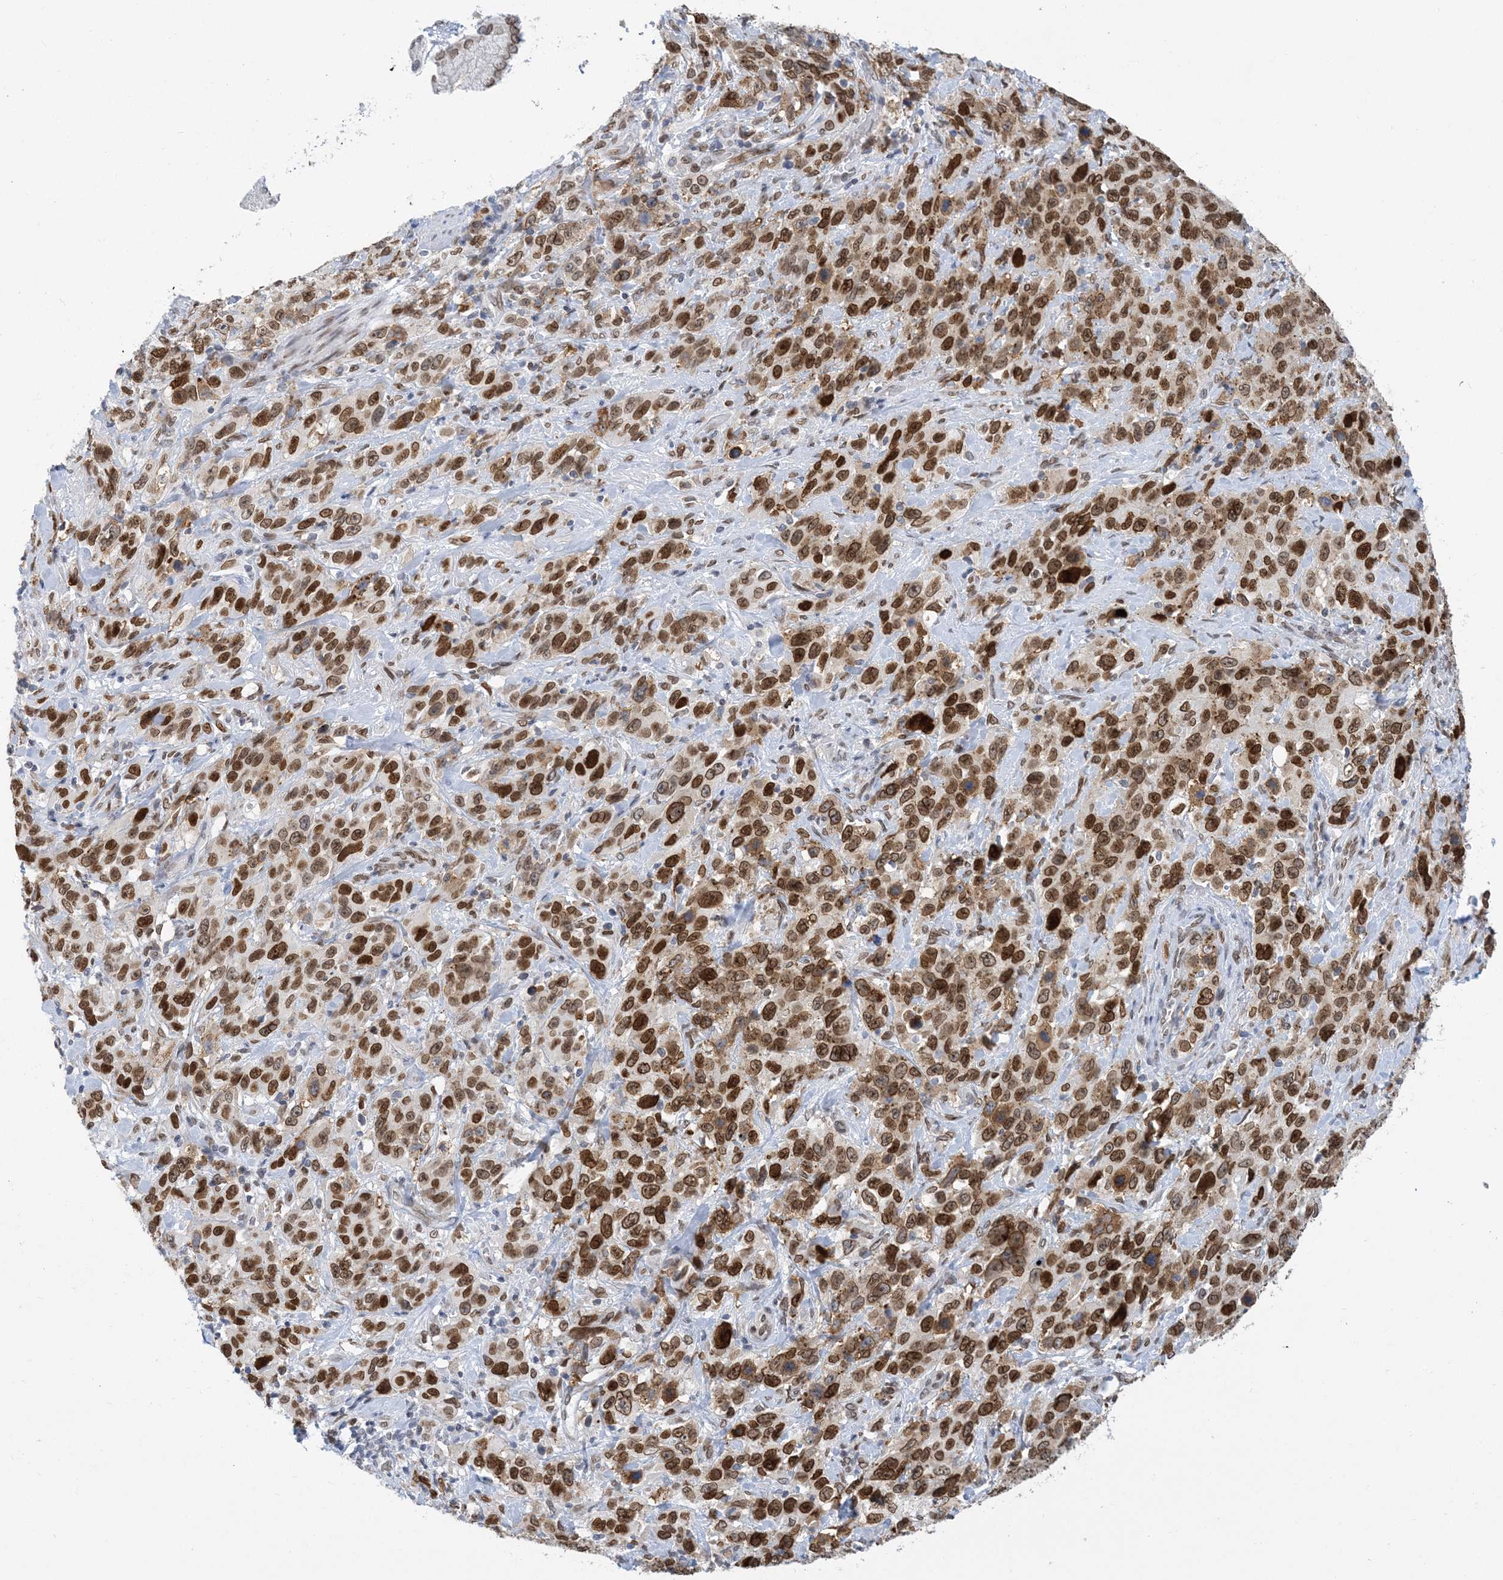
{"staining": {"intensity": "strong", "quantity": ">75%", "location": "nuclear"}, "tissue": "stomach cancer", "cell_type": "Tumor cells", "image_type": "cancer", "snomed": [{"axis": "morphology", "description": "Normal tissue, NOS"}, {"axis": "morphology", "description": "Adenocarcinoma, NOS"}, {"axis": "topography", "description": "Lymph node"}, {"axis": "topography", "description": "Stomach"}], "caption": "Stomach cancer (adenocarcinoma) was stained to show a protein in brown. There is high levels of strong nuclear positivity in approximately >75% of tumor cells. The staining was performed using DAB to visualize the protein expression in brown, while the nuclei were stained in blue with hematoxylin (Magnification: 20x).", "gene": "PCYT1A", "patient": {"sex": "male", "age": 48}}